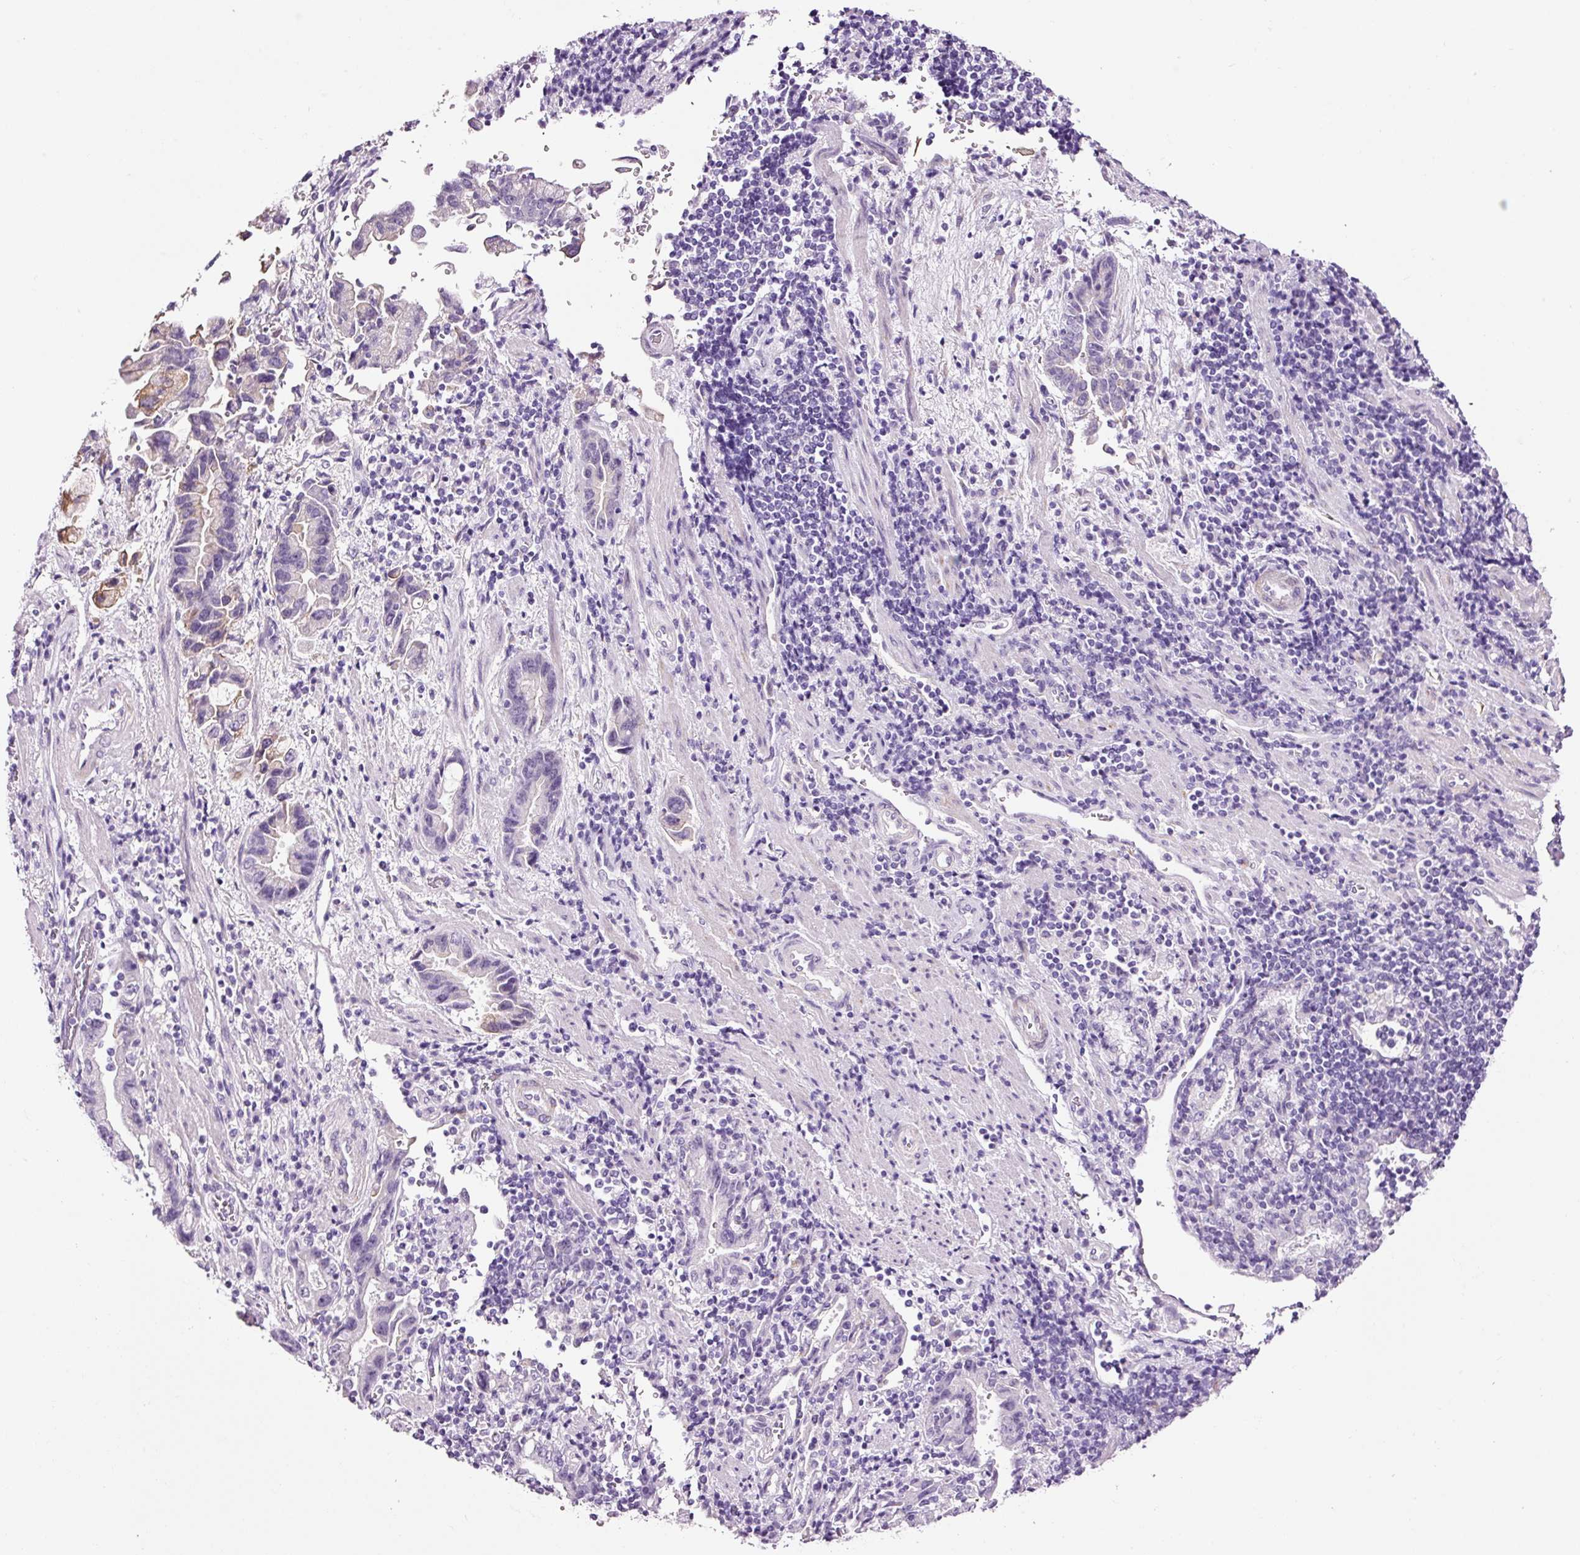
{"staining": {"intensity": "moderate", "quantity": "<25%", "location": "cytoplasmic/membranous"}, "tissue": "stomach cancer", "cell_type": "Tumor cells", "image_type": "cancer", "snomed": [{"axis": "morphology", "description": "Adenocarcinoma, NOS"}, {"axis": "topography", "description": "Stomach"}], "caption": "The photomicrograph exhibits a brown stain indicating the presence of a protein in the cytoplasmic/membranous of tumor cells in adenocarcinoma (stomach).", "gene": "RTF2", "patient": {"sex": "male", "age": 62}}